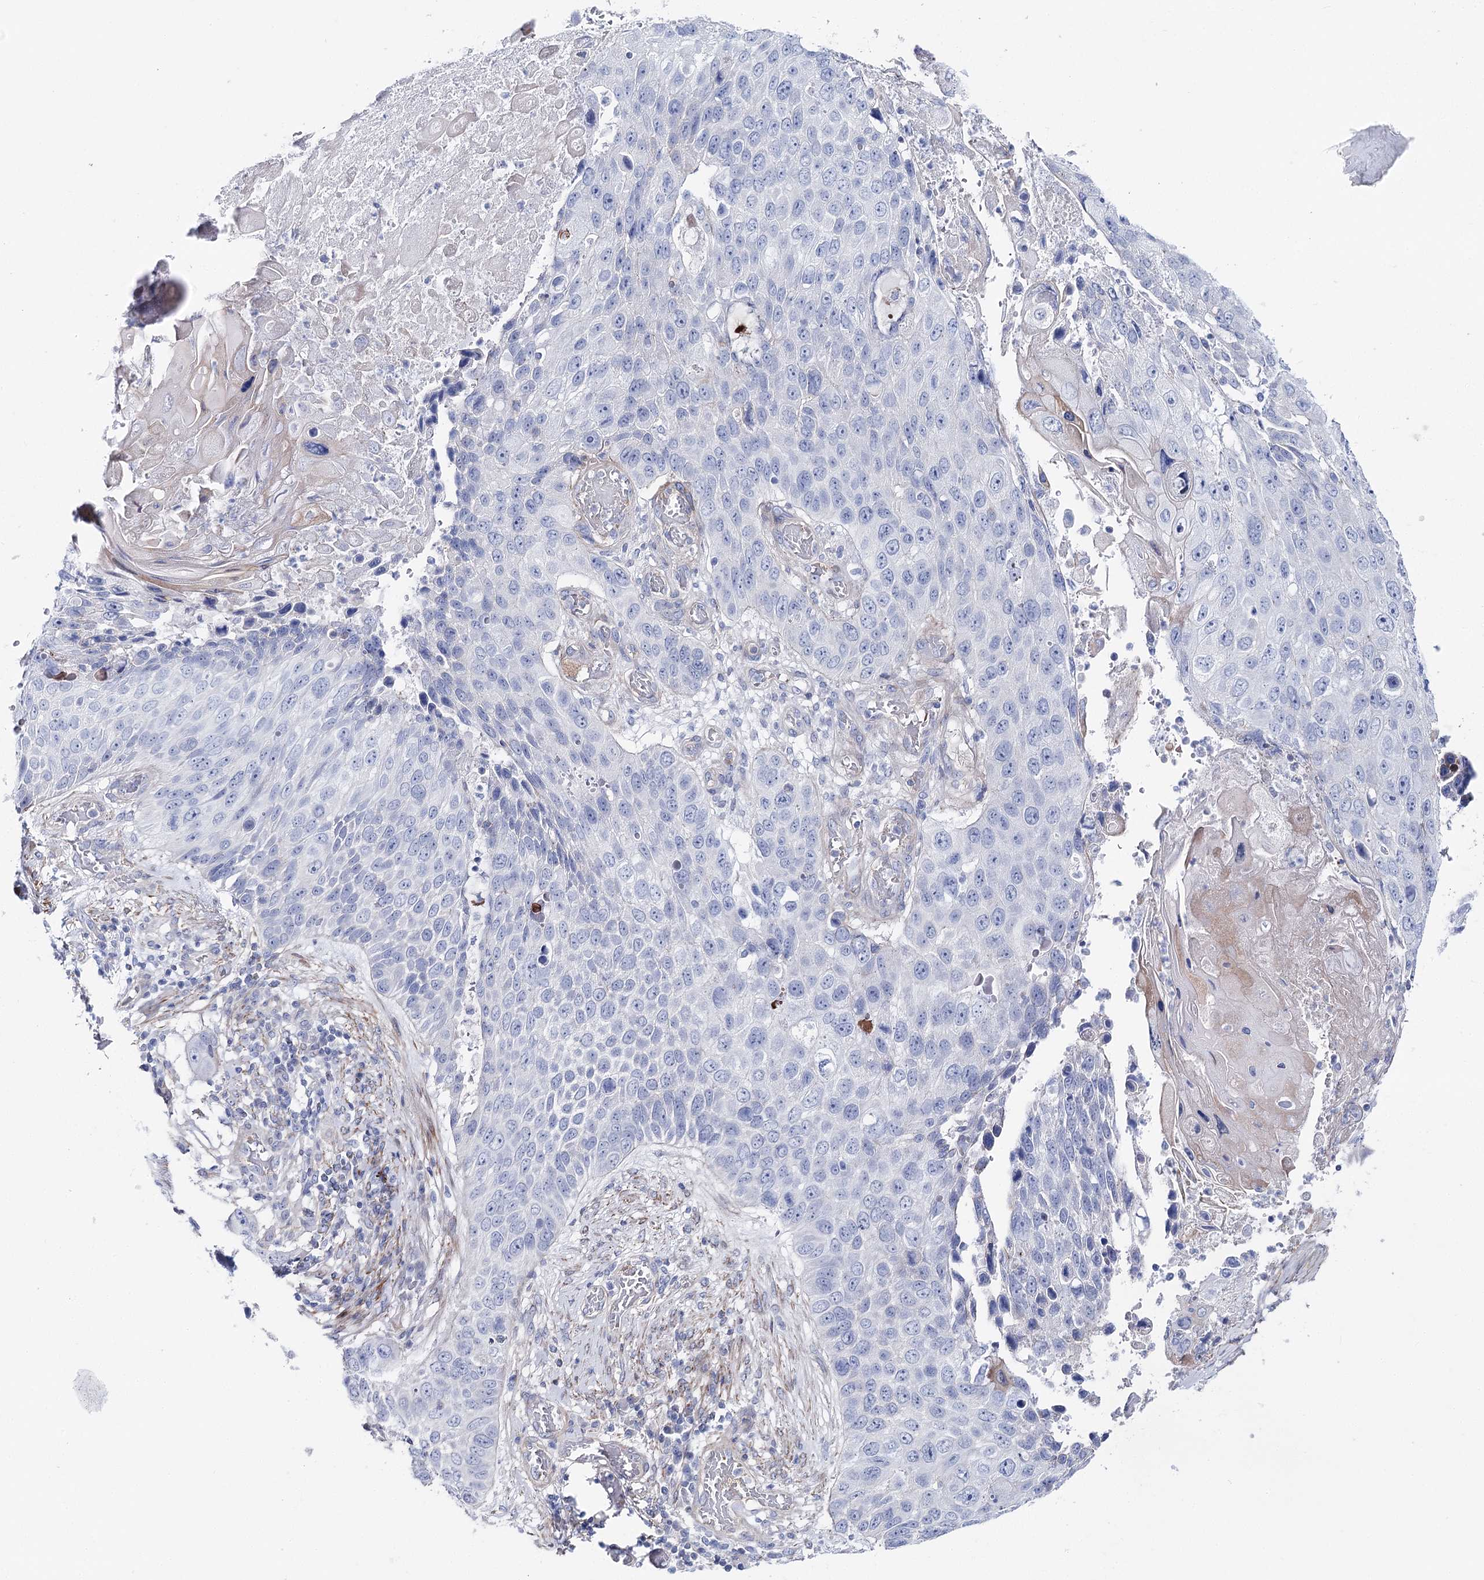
{"staining": {"intensity": "negative", "quantity": "none", "location": "none"}, "tissue": "lung cancer", "cell_type": "Tumor cells", "image_type": "cancer", "snomed": [{"axis": "morphology", "description": "Squamous cell carcinoma, NOS"}, {"axis": "topography", "description": "Lung"}], "caption": "This histopathology image is of lung squamous cell carcinoma stained with IHC to label a protein in brown with the nuclei are counter-stained blue. There is no staining in tumor cells.", "gene": "ANKRD23", "patient": {"sex": "male", "age": 61}}